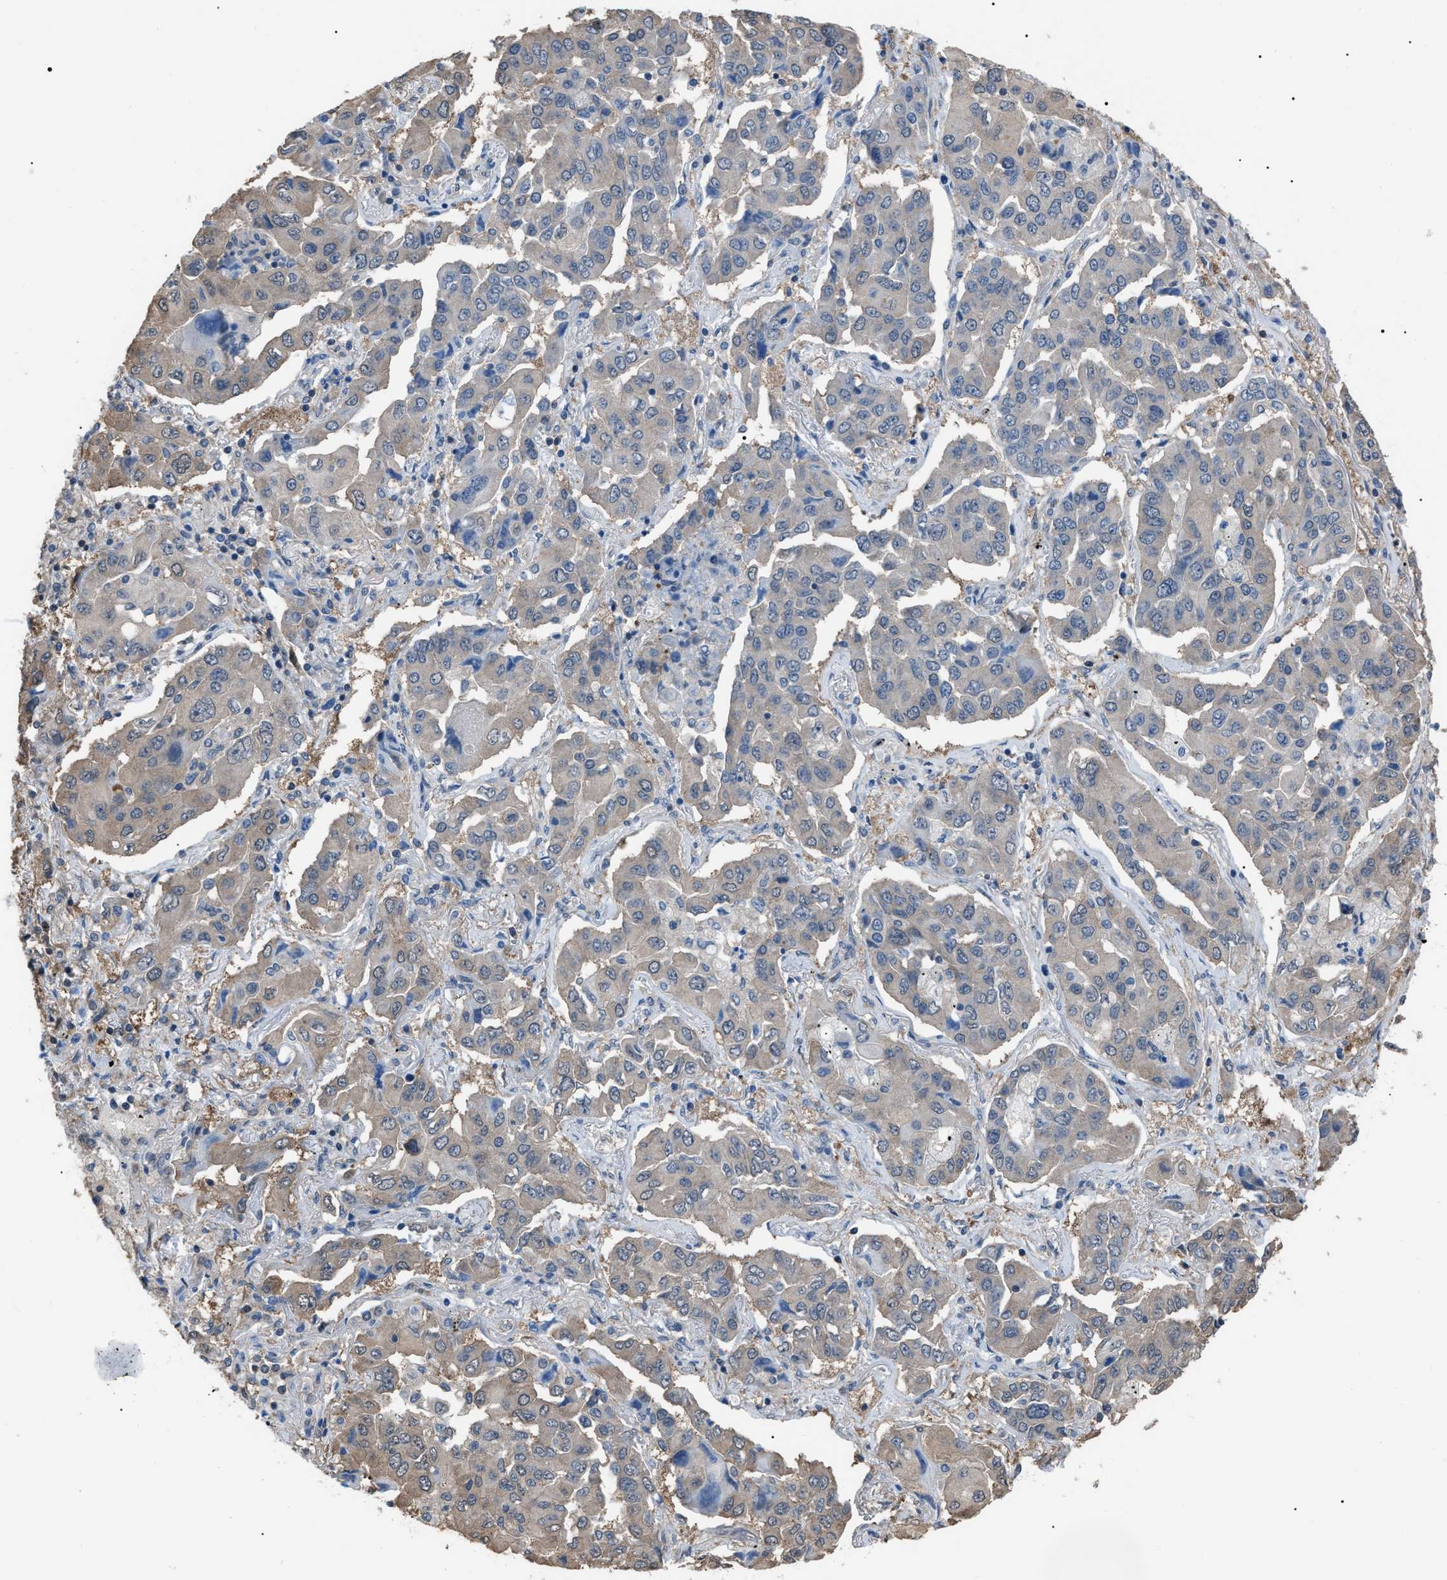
{"staining": {"intensity": "weak", "quantity": "<25%", "location": "cytoplasmic/membranous"}, "tissue": "lung cancer", "cell_type": "Tumor cells", "image_type": "cancer", "snomed": [{"axis": "morphology", "description": "Adenocarcinoma, NOS"}, {"axis": "topography", "description": "Lung"}], "caption": "There is no significant staining in tumor cells of adenocarcinoma (lung). (Brightfield microscopy of DAB (3,3'-diaminobenzidine) immunohistochemistry at high magnification).", "gene": "PDCD5", "patient": {"sex": "female", "age": 65}}